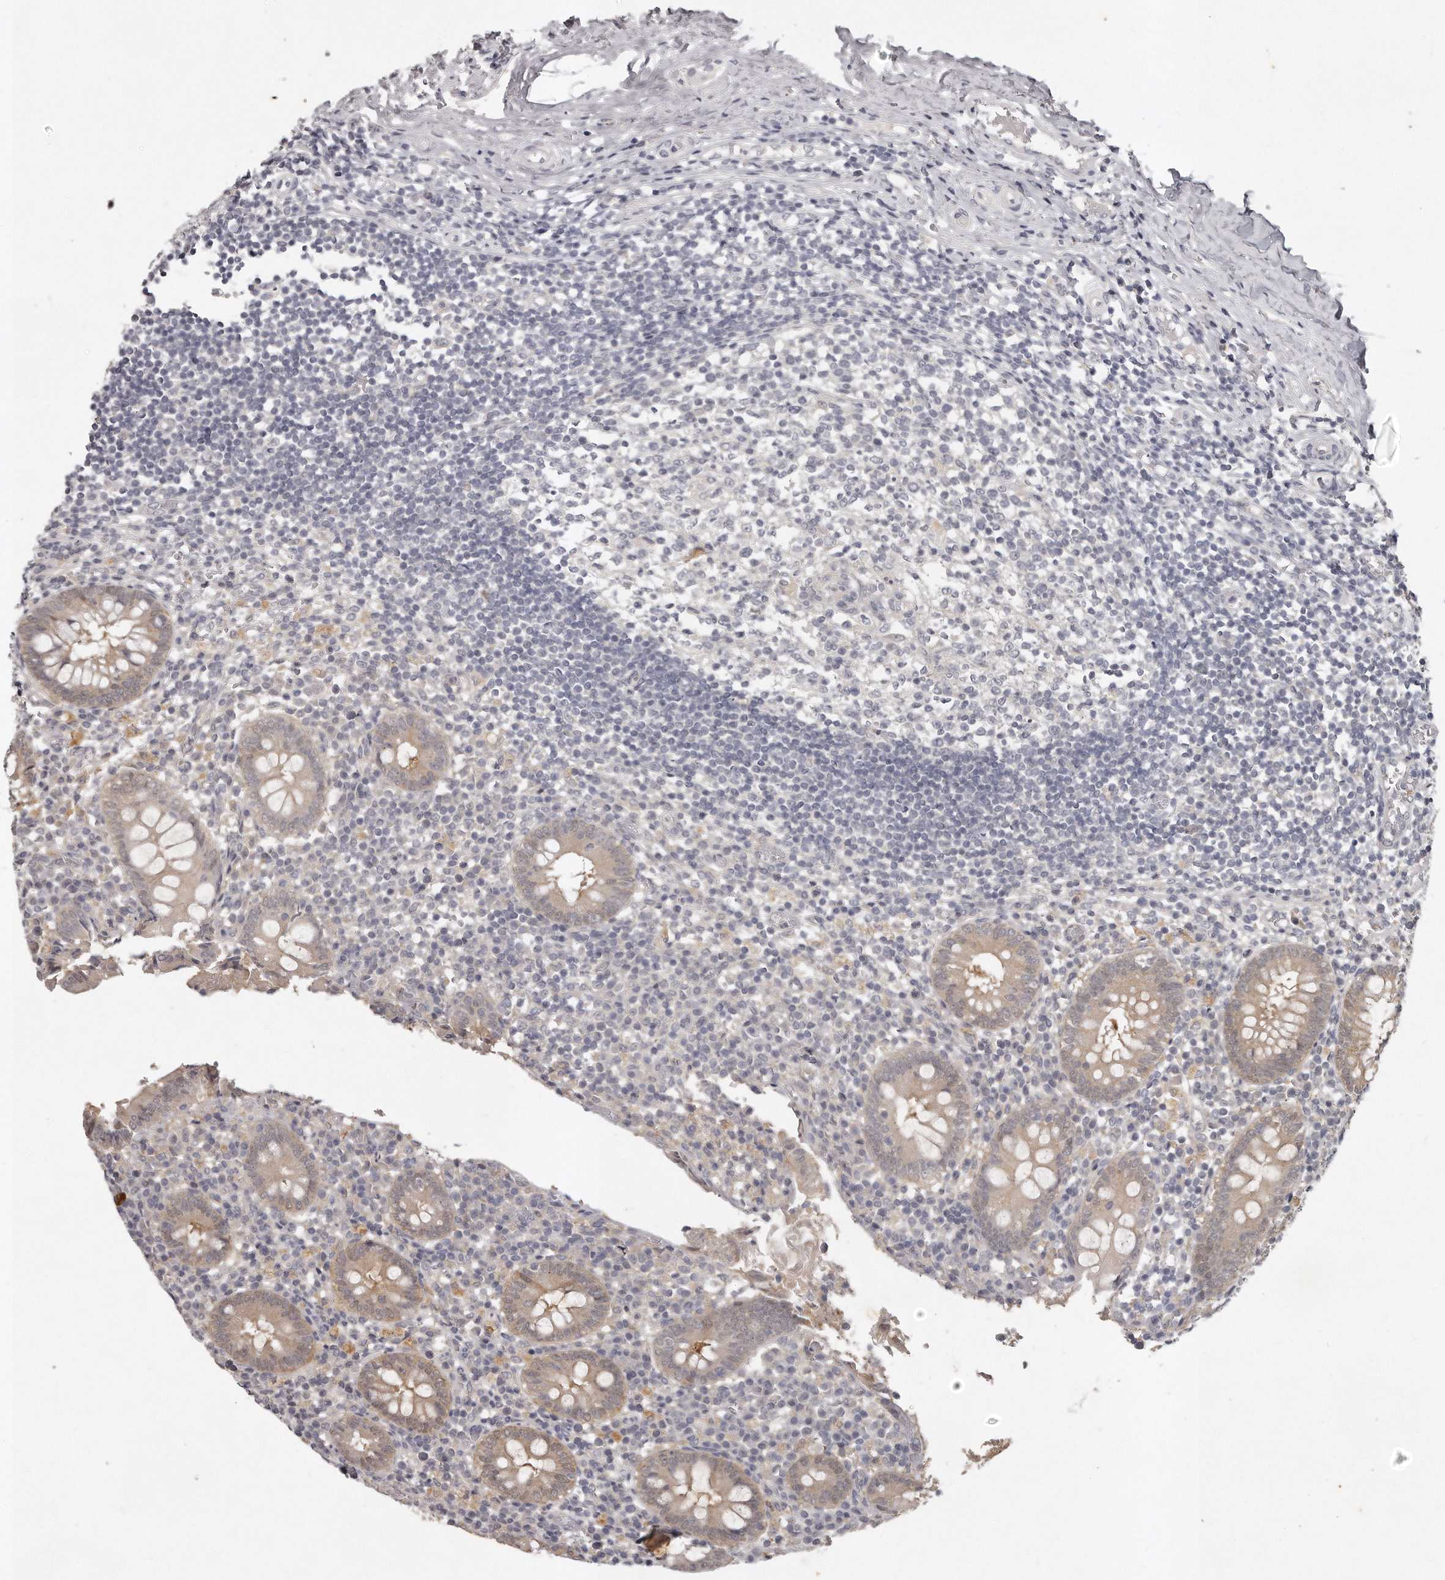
{"staining": {"intensity": "moderate", "quantity": "25%-75%", "location": "cytoplasmic/membranous"}, "tissue": "appendix", "cell_type": "Glandular cells", "image_type": "normal", "snomed": [{"axis": "morphology", "description": "Normal tissue, NOS"}, {"axis": "topography", "description": "Appendix"}], "caption": "Immunohistochemical staining of benign appendix exhibits medium levels of moderate cytoplasmic/membranous expression in about 25%-75% of glandular cells. (DAB IHC, brown staining for protein, blue staining for nuclei).", "gene": "GGCT", "patient": {"sex": "female", "age": 17}}